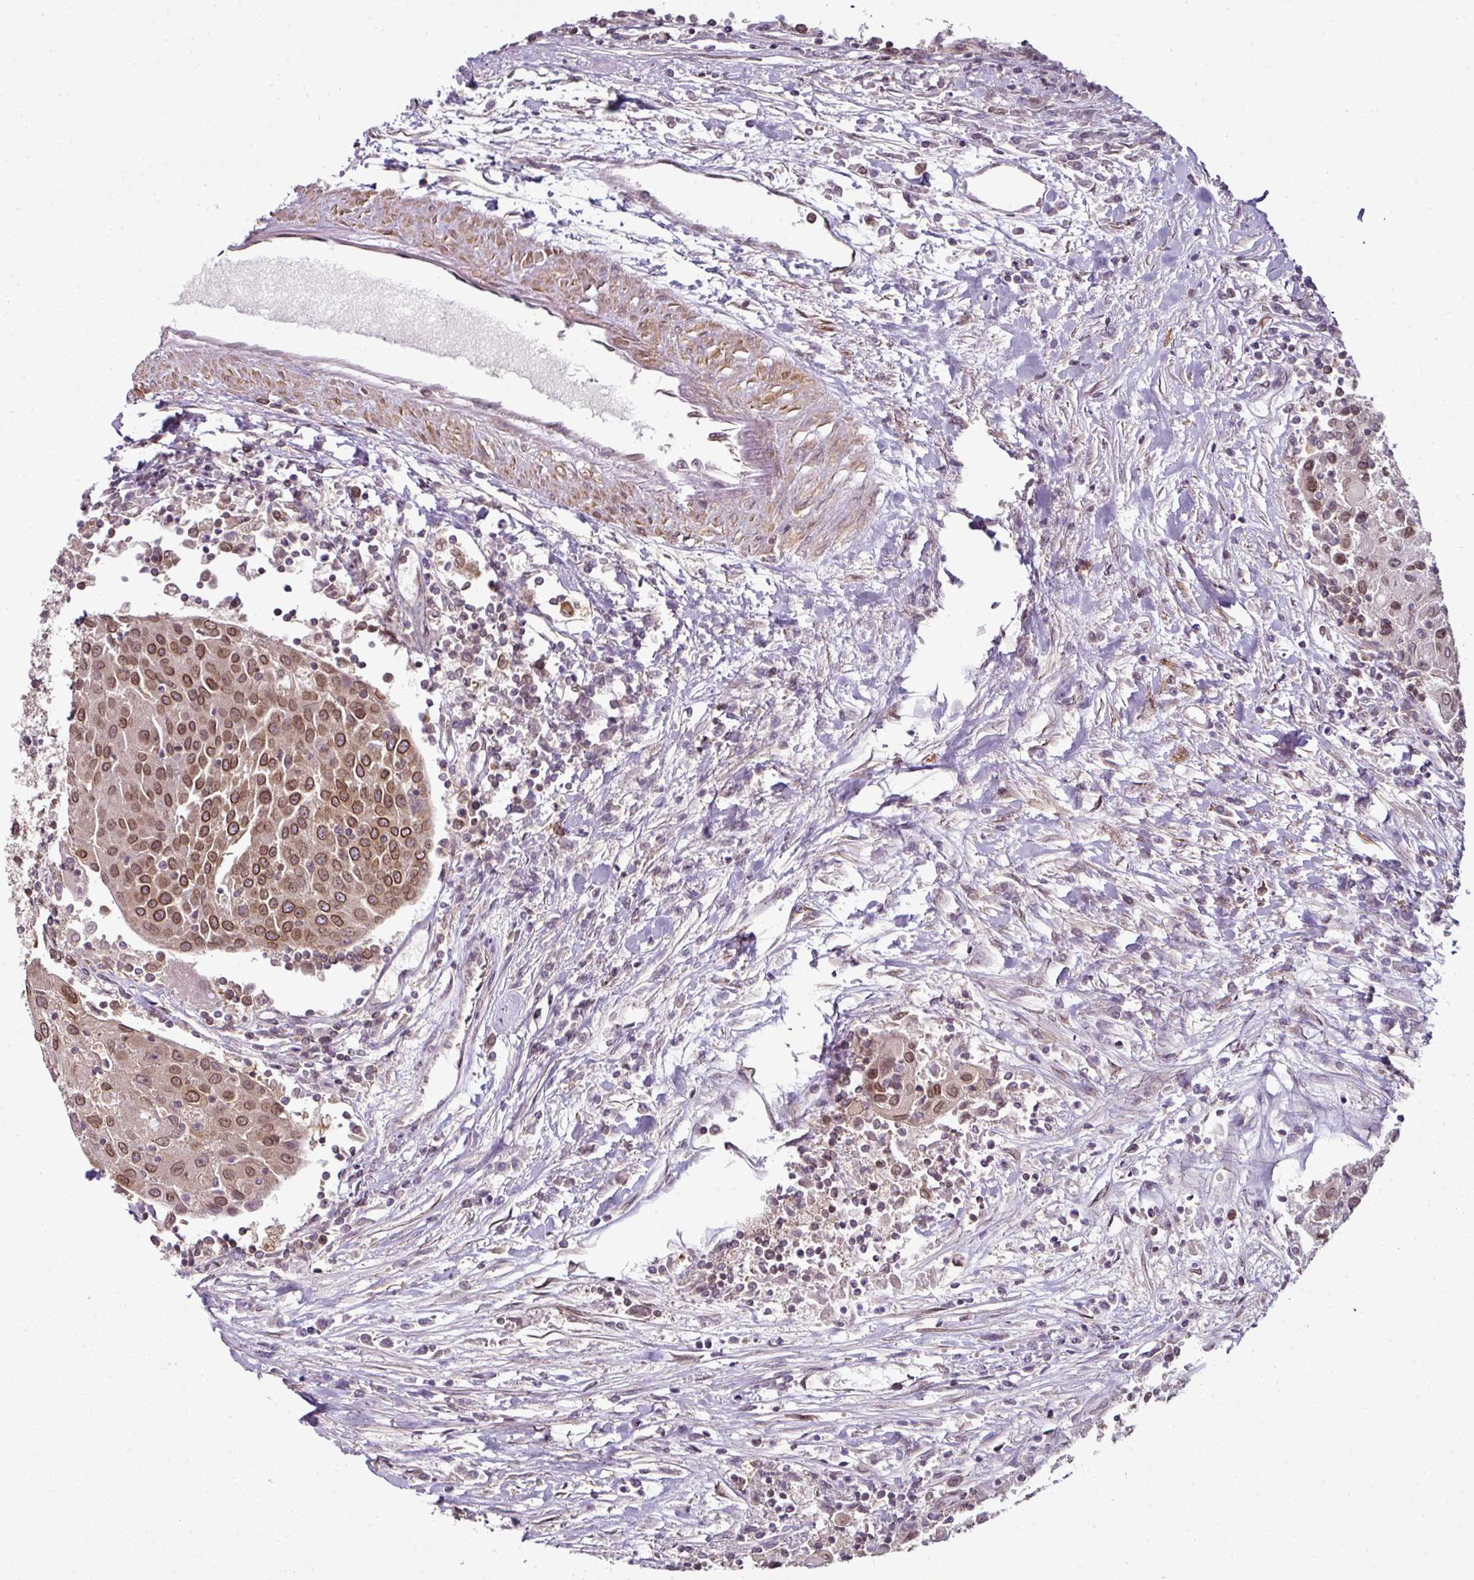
{"staining": {"intensity": "moderate", "quantity": ">75%", "location": "cytoplasmic/membranous,nuclear"}, "tissue": "urothelial cancer", "cell_type": "Tumor cells", "image_type": "cancer", "snomed": [{"axis": "morphology", "description": "Urothelial carcinoma, High grade"}, {"axis": "topography", "description": "Urinary bladder"}], "caption": "IHC photomicrograph of neoplastic tissue: human urothelial cancer stained using IHC reveals medium levels of moderate protein expression localized specifically in the cytoplasmic/membranous and nuclear of tumor cells, appearing as a cytoplasmic/membranous and nuclear brown color.", "gene": "RANGAP1", "patient": {"sex": "female", "age": 85}}